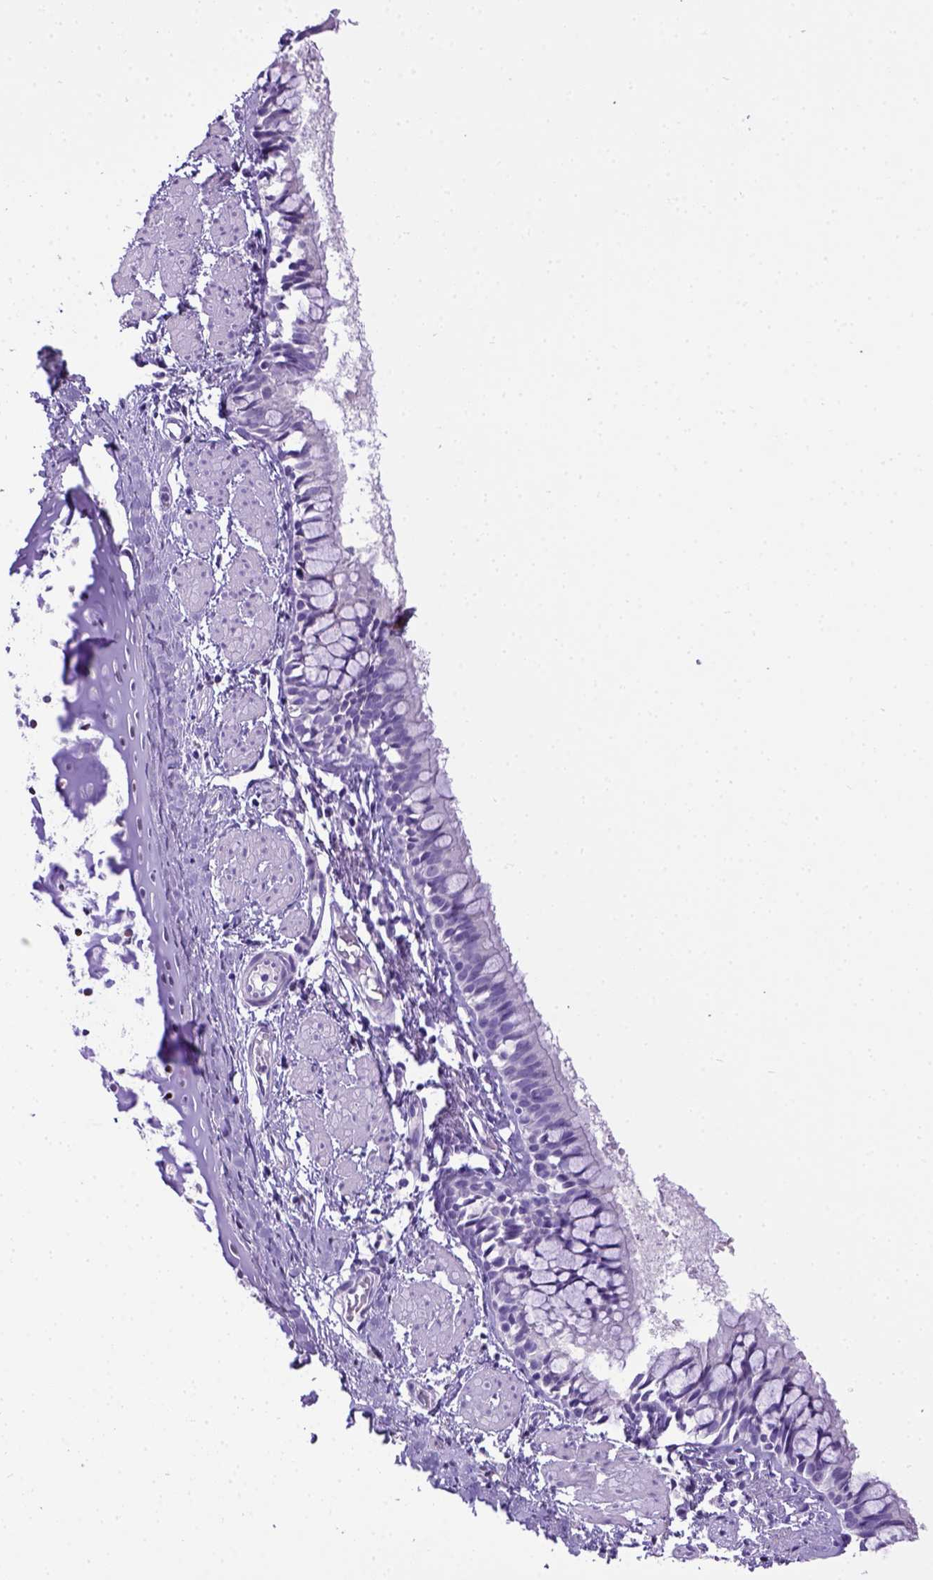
{"staining": {"intensity": "negative", "quantity": "none", "location": "none"}, "tissue": "bronchus", "cell_type": "Respiratory epithelial cells", "image_type": "normal", "snomed": [{"axis": "morphology", "description": "Normal tissue, NOS"}, {"axis": "topography", "description": "Bronchus"}], "caption": "Immunohistochemistry (IHC) image of benign bronchus stained for a protein (brown), which displays no expression in respiratory epithelial cells.", "gene": "ESR1", "patient": {"sex": "male", "age": 1}}